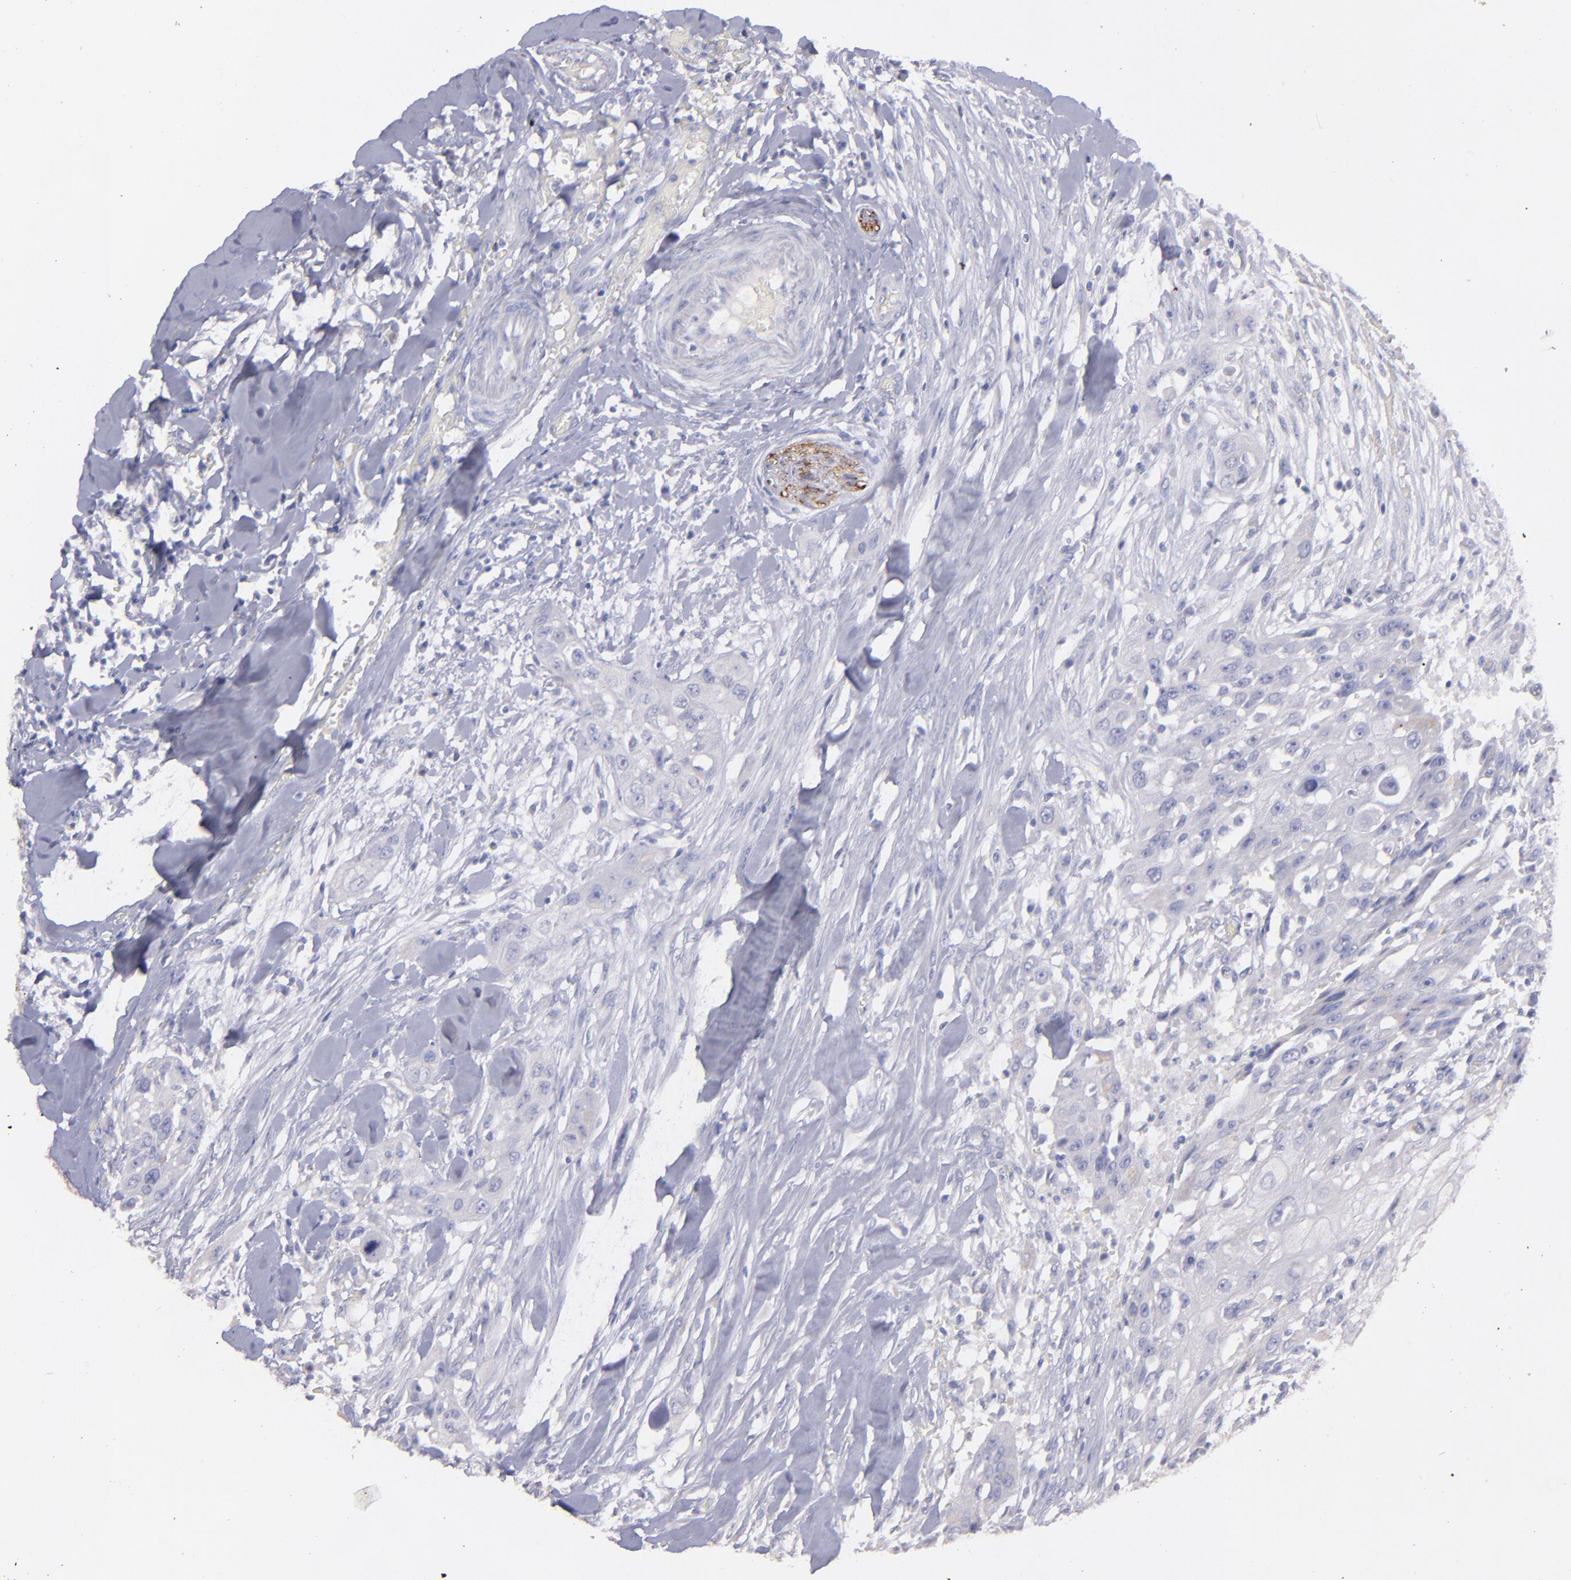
{"staining": {"intensity": "negative", "quantity": "none", "location": "none"}, "tissue": "head and neck cancer", "cell_type": "Tumor cells", "image_type": "cancer", "snomed": [{"axis": "morphology", "description": "Neoplasm, malignant, NOS"}, {"axis": "topography", "description": "Salivary gland"}, {"axis": "topography", "description": "Head-Neck"}], "caption": "The micrograph displays no significant staining in tumor cells of head and neck cancer (malignant neoplasm).", "gene": "SNAP25", "patient": {"sex": "male", "age": 43}}